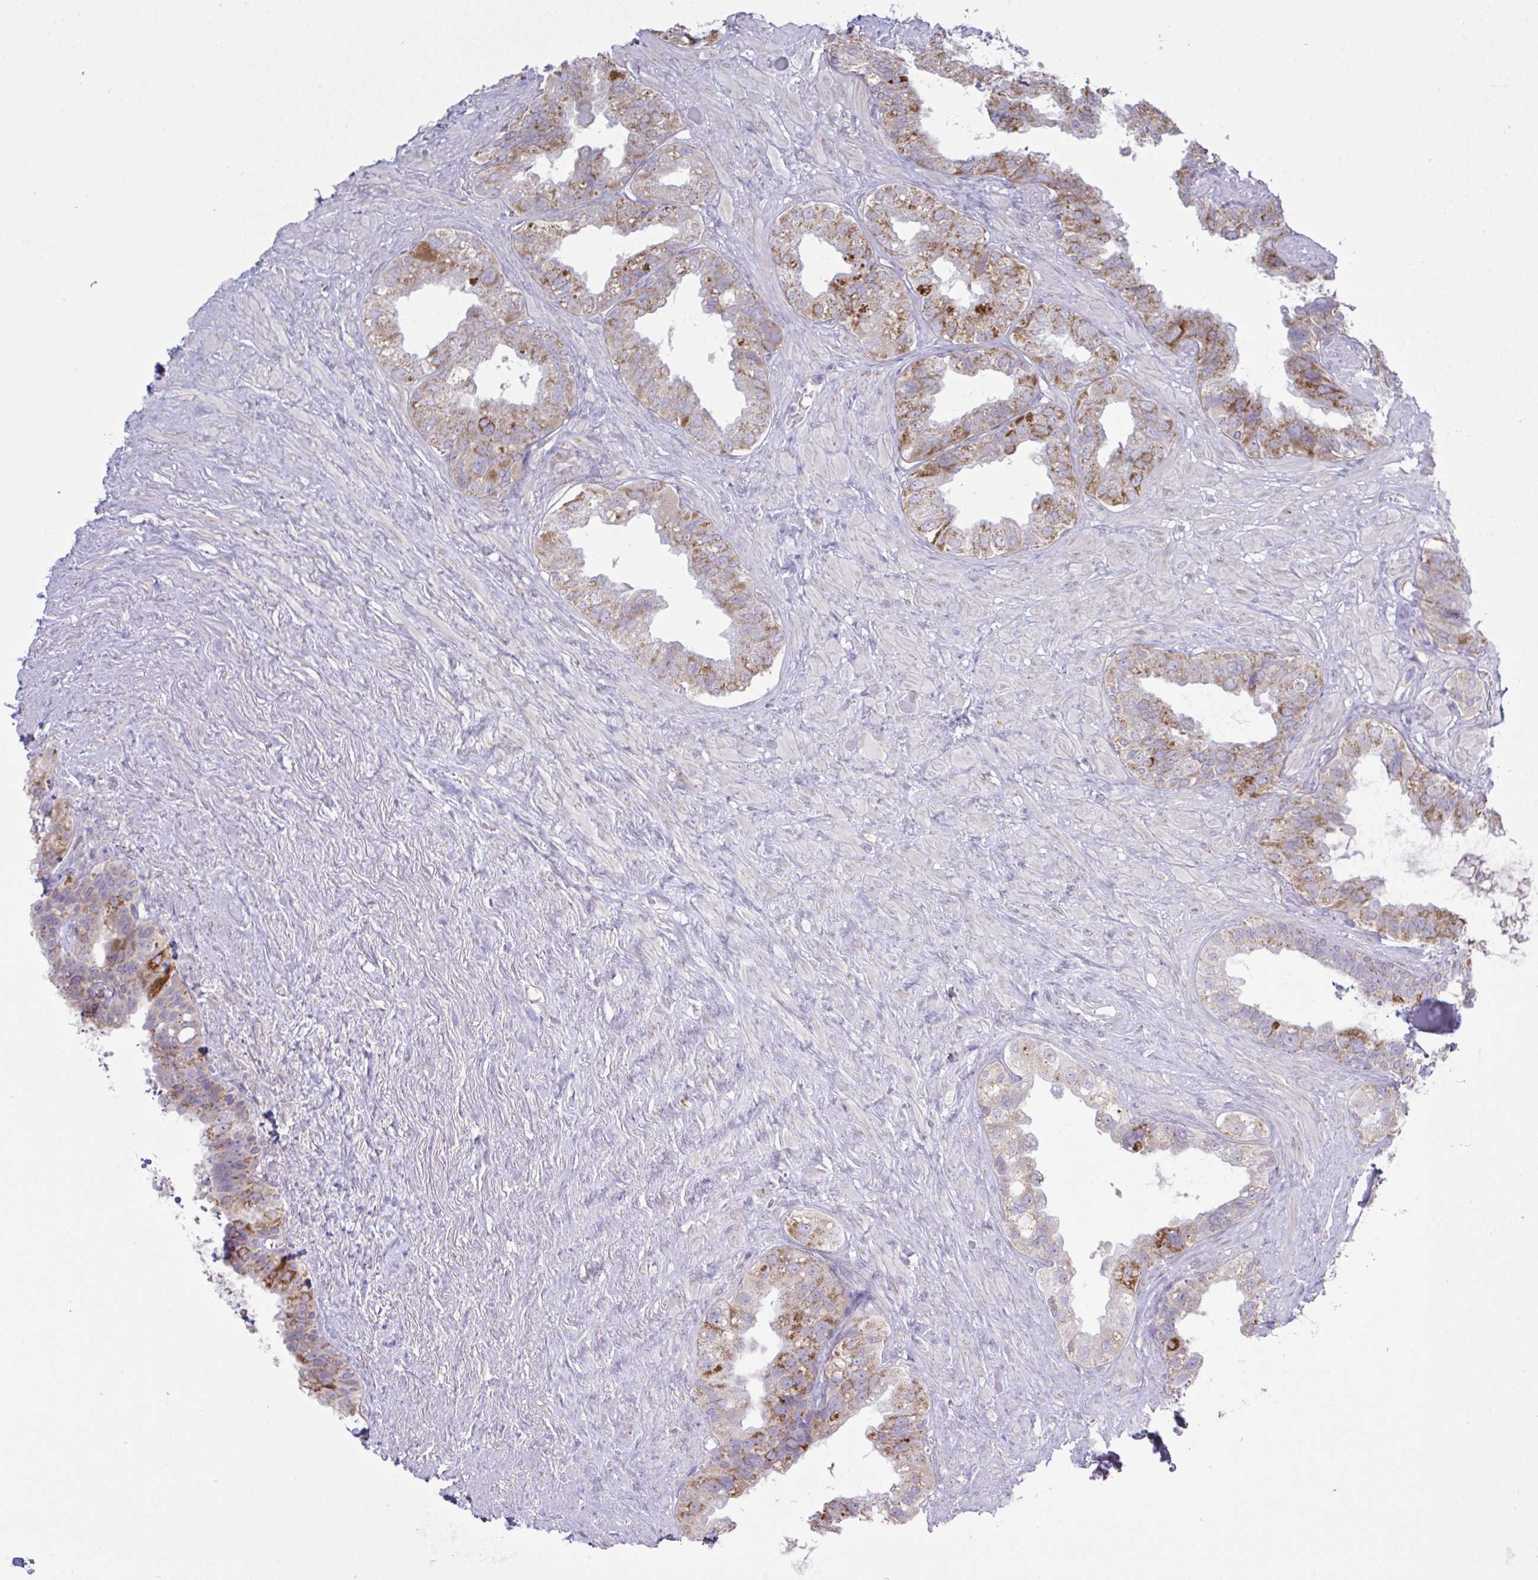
{"staining": {"intensity": "moderate", "quantity": "25%-75%", "location": "cytoplasmic/membranous"}, "tissue": "seminal vesicle", "cell_type": "Glandular cells", "image_type": "normal", "snomed": [{"axis": "morphology", "description": "Normal tissue, NOS"}, {"axis": "topography", "description": "Seminal veicle"}, {"axis": "topography", "description": "Peripheral nerve tissue"}], "caption": "Immunohistochemical staining of normal seminal vesicle exhibits moderate cytoplasmic/membranous protein expression in approximately 25%-75% of glandular cells. The staining was performed using DAB, with brown indicating positive protein expression. Nuclei are stained blue with hematoxylin.", "gene": "NDUFA7", "patient": {"sex": "male", "age": 76}}